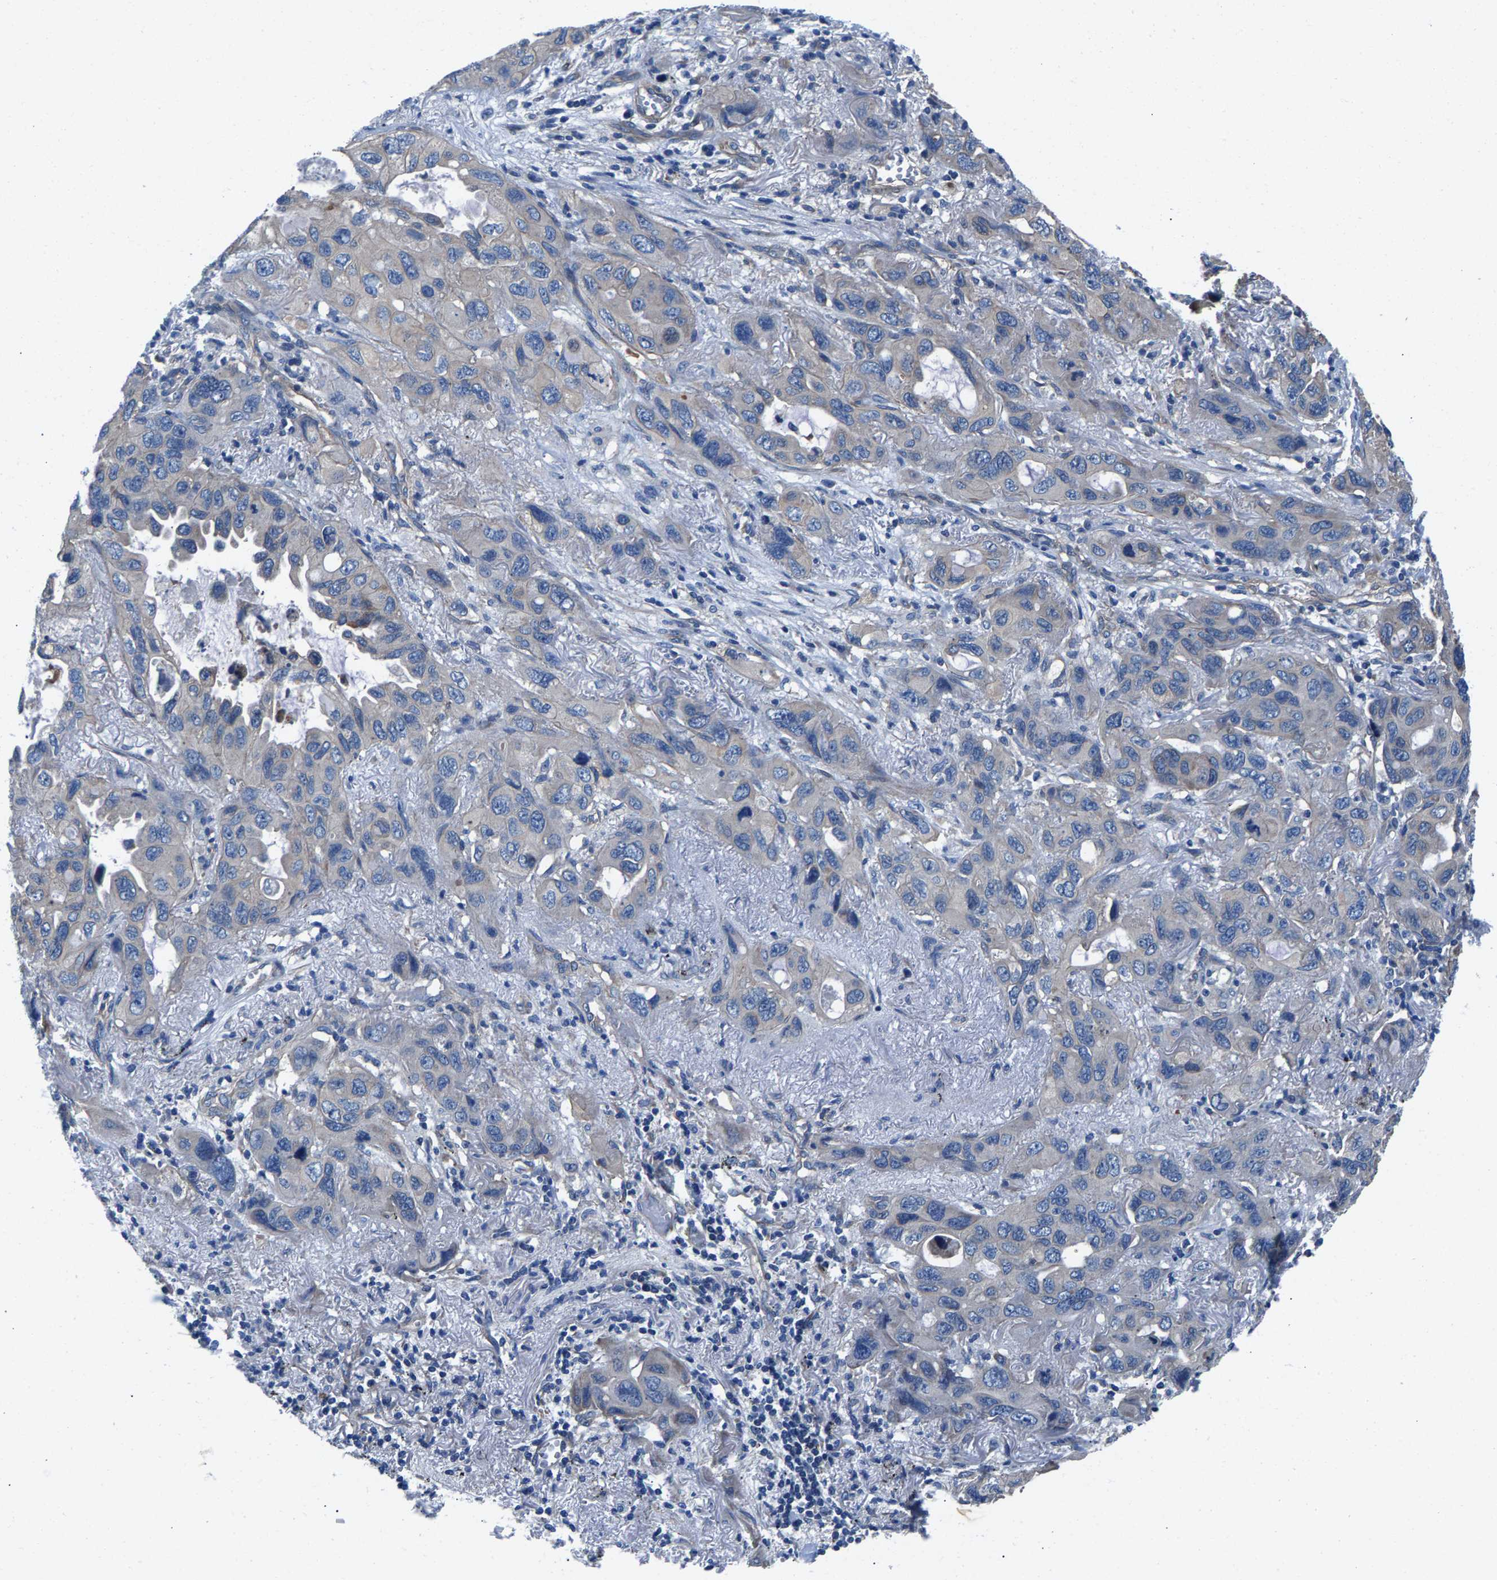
{"staining": {"intensity": "weak", "quantity": "<25%", "location": "cytoplasmic/membranous"}, "tissue": "lung cancer", "cell_type": "Tumor cells", "image_type": "cancer", "snomed": [{"axis": "morphology", "description": "Squamous cell carcinoma, NOS"}, {"axis": "topography", "description": "Lung"}], "caption": "Tumor cells are negative for brown protein staining in squamous cell carcinoma (lung).", "gene": "CDRT4", "patient": {"sex": "female", "age": 73}}